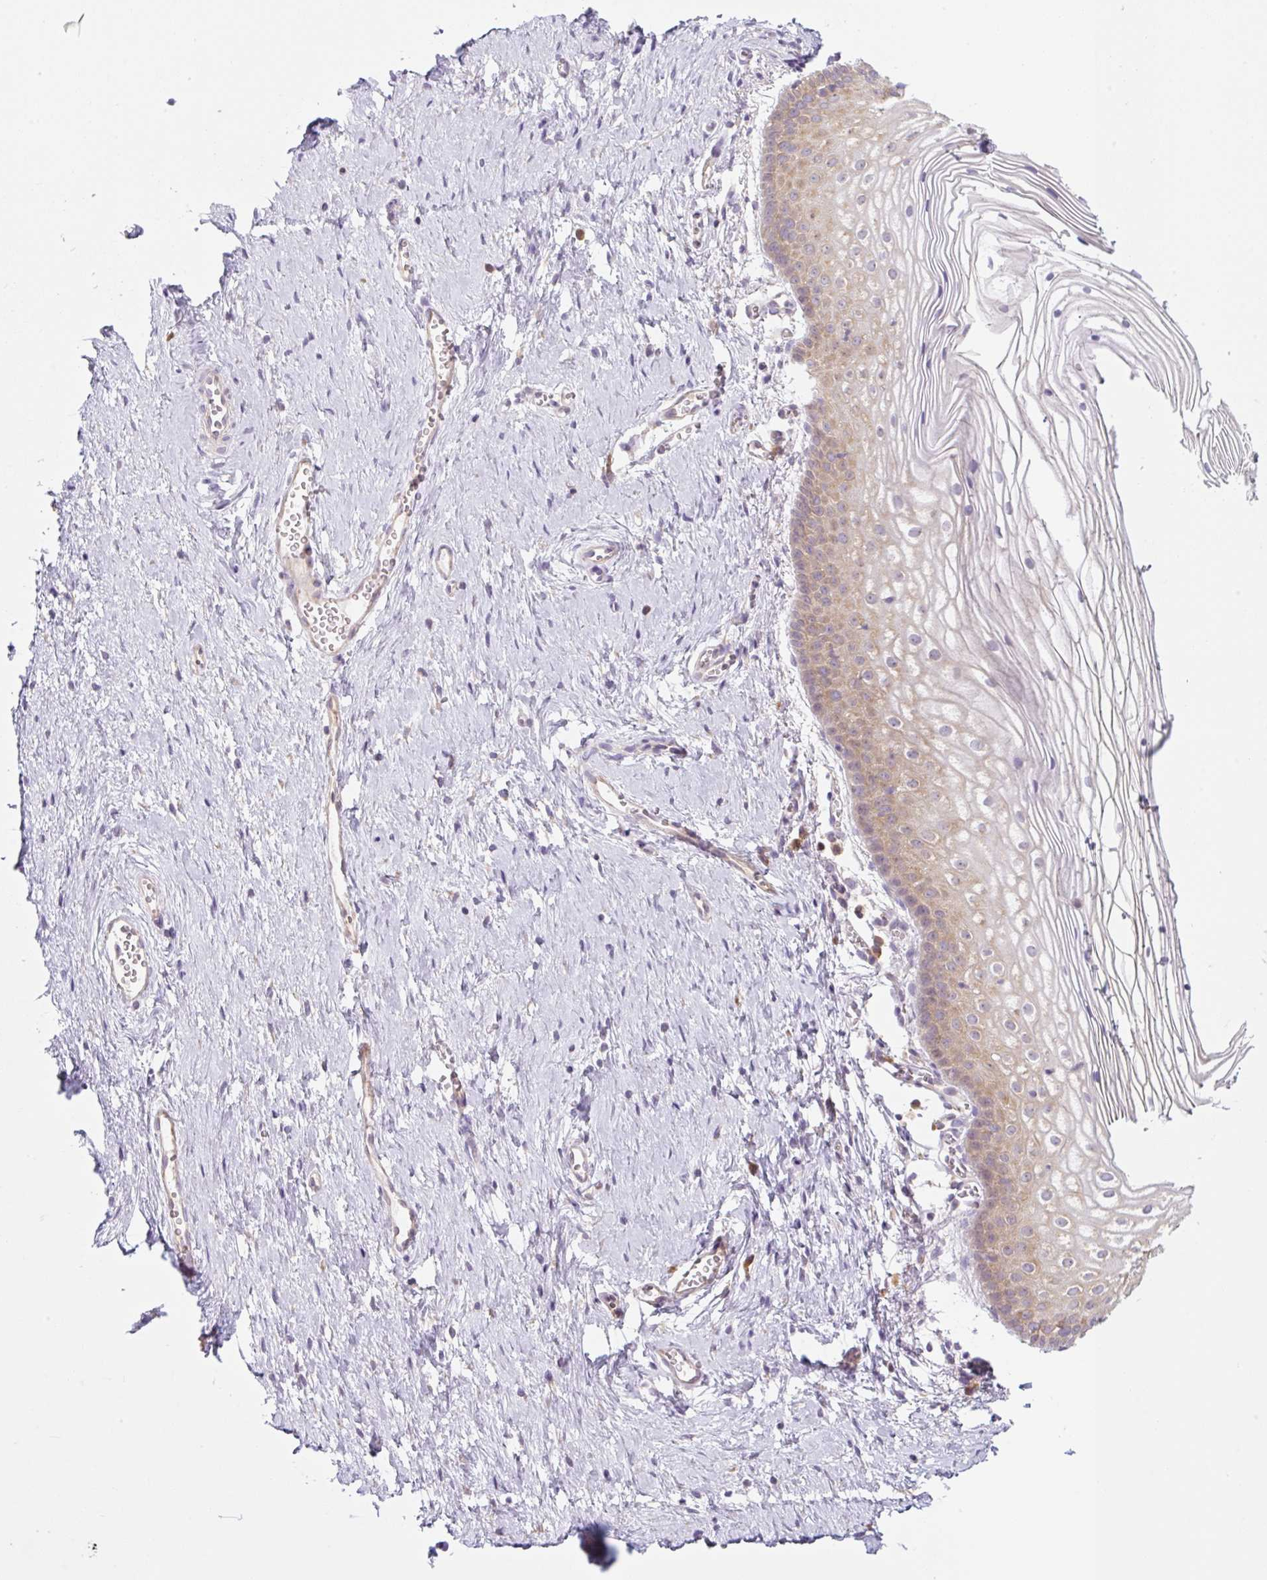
{"staining": {"intensity": "moderate", "quantity": "25%-75%", "location": "cytoplasmic/membranous"}, "tissue": "vagina", "cell_type": "Squamous epithelial cells", "image_type": "normal", "snomed": [{"axis": "morphology", "description": "Normal tissue, NOS"}, {"axis": "topography", "description": "Vagina"}], "caption": "Brown immunohistochemical staining in unremarkable human vagina demonstrates moderate cytoplasmic/membranous staining in approximately 25%-75% of squamous epithelial cells.", "gene": "RPL18A", "patient": {"sex": "female", "age": 56}}